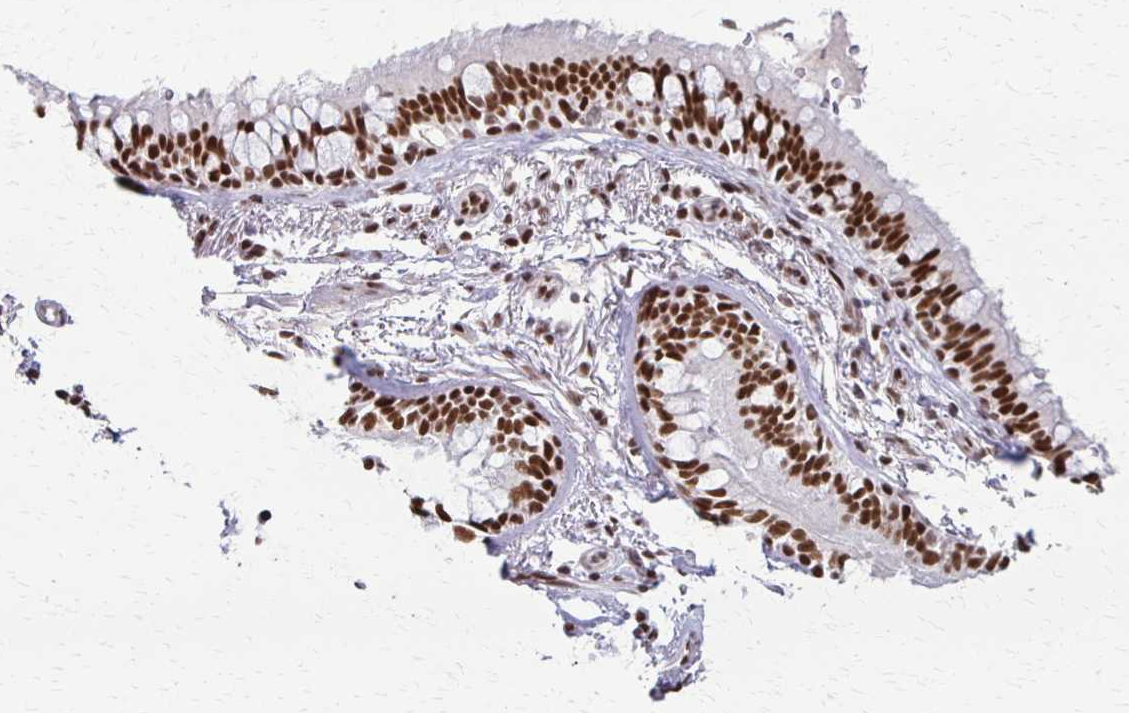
{"staining": {"intensity": "strong", "quantity": ">75%", "location": "nuclear"}, "tissue": "bronchus", "cell_type": "Respiratory epithelial cells", "image_type": "normal", "snomed": [{"axis": "morphology", "description": "Normal tissue, NOS"}, {"axis": "topography", "description": "Bronchus"}], "caption": "A histopathology image of bronchus stained for a protein shows strong nuclear brown staining in respiratory epithelial cells.", "gene": "XRCC6", "patient": {"sex": "male", "age": 70}}